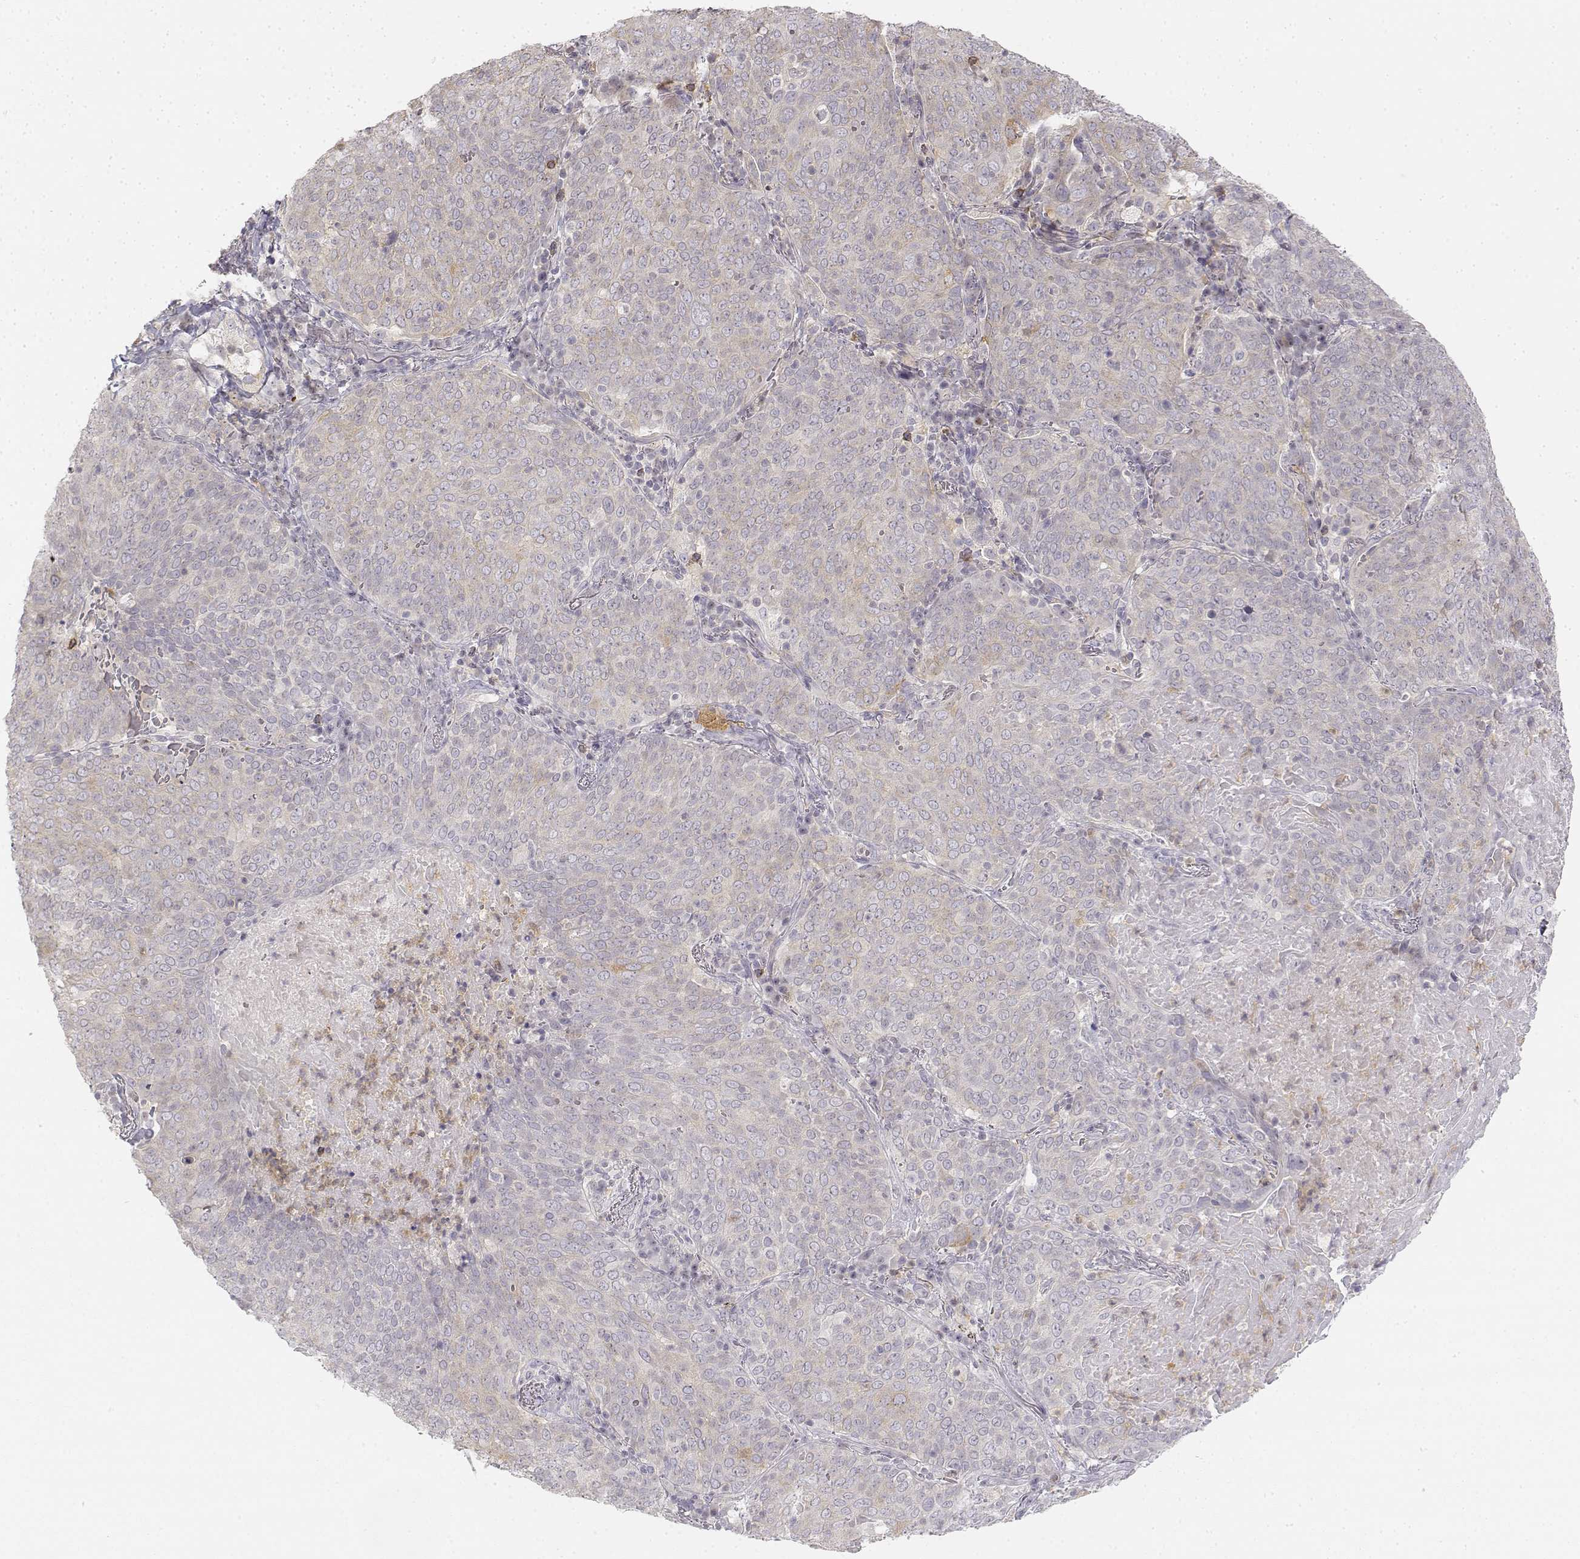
{"staining": {"intensity": "negative", "quantity": "none", "location": "none"}, "tissue": "lung cancer", "cell_type": "Tumor cells", "image_type": "cancer", "snomed": [{"axis": "morphology", "description": "Squamous cell carcinoma, NOS"}, {"axis": "topography", "description": "Lung"}], "caption": "IHC of lung squamous cell carcinoma reveals no staining in tumor cells.", "gene": "GLIPR1L2", "patient": {"sex": "male", "age": 82}}